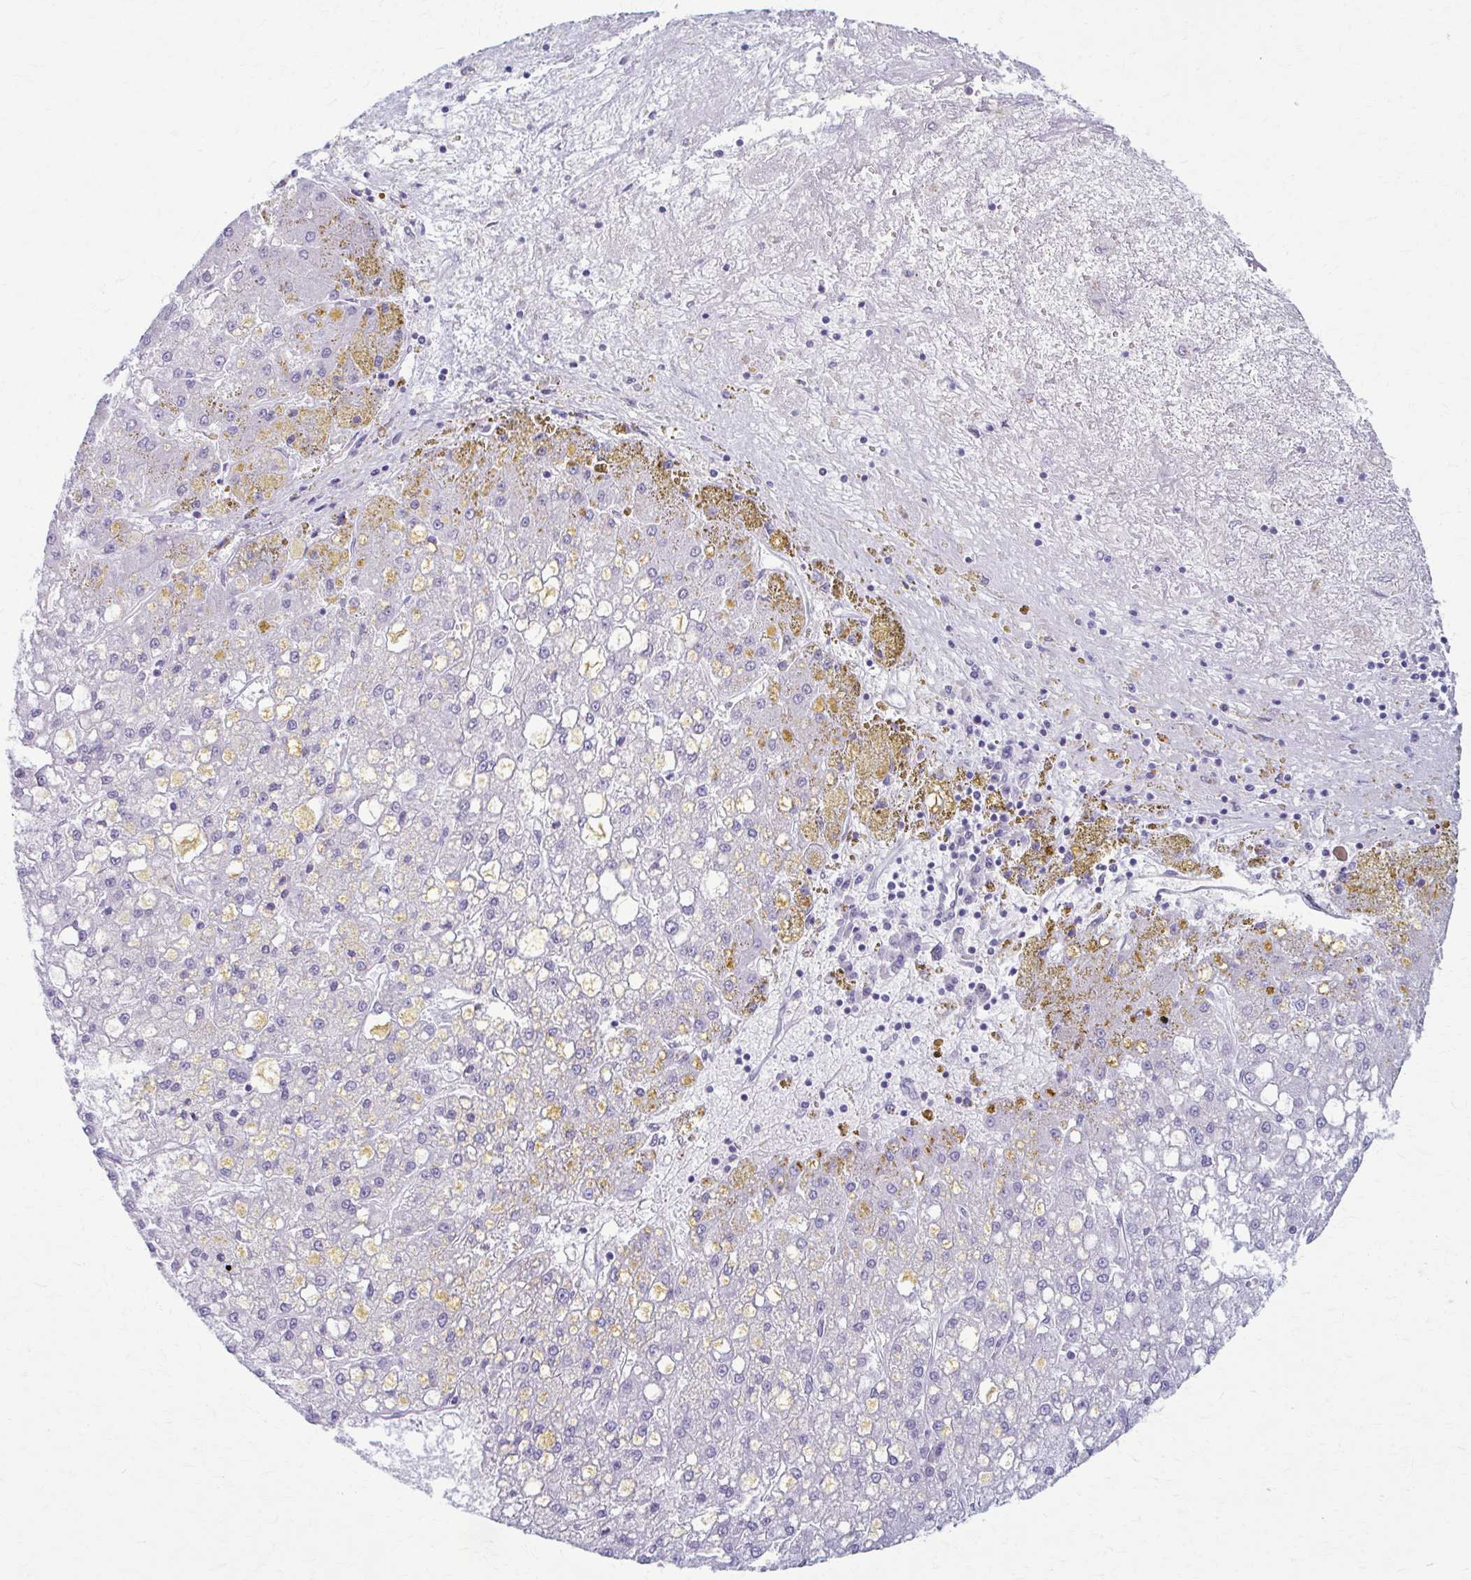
{"staining": {"intensity": "negative", "quantity": "none", "location": "none"}, "tissue": "liver cancer", "cell_type": "Tumor cells", "image_type": "cancer", "snomed": [{"axis": "morphology", "description": "Carcinoma, Hepatocellular, NOS"}, {"axis": "topography", "description": "Liver"}], "caption": "Tumor cells show no significant positivity in liver cancer.", "gene": "PRKRA", "patient": {"sex": "male", "age": 67}}